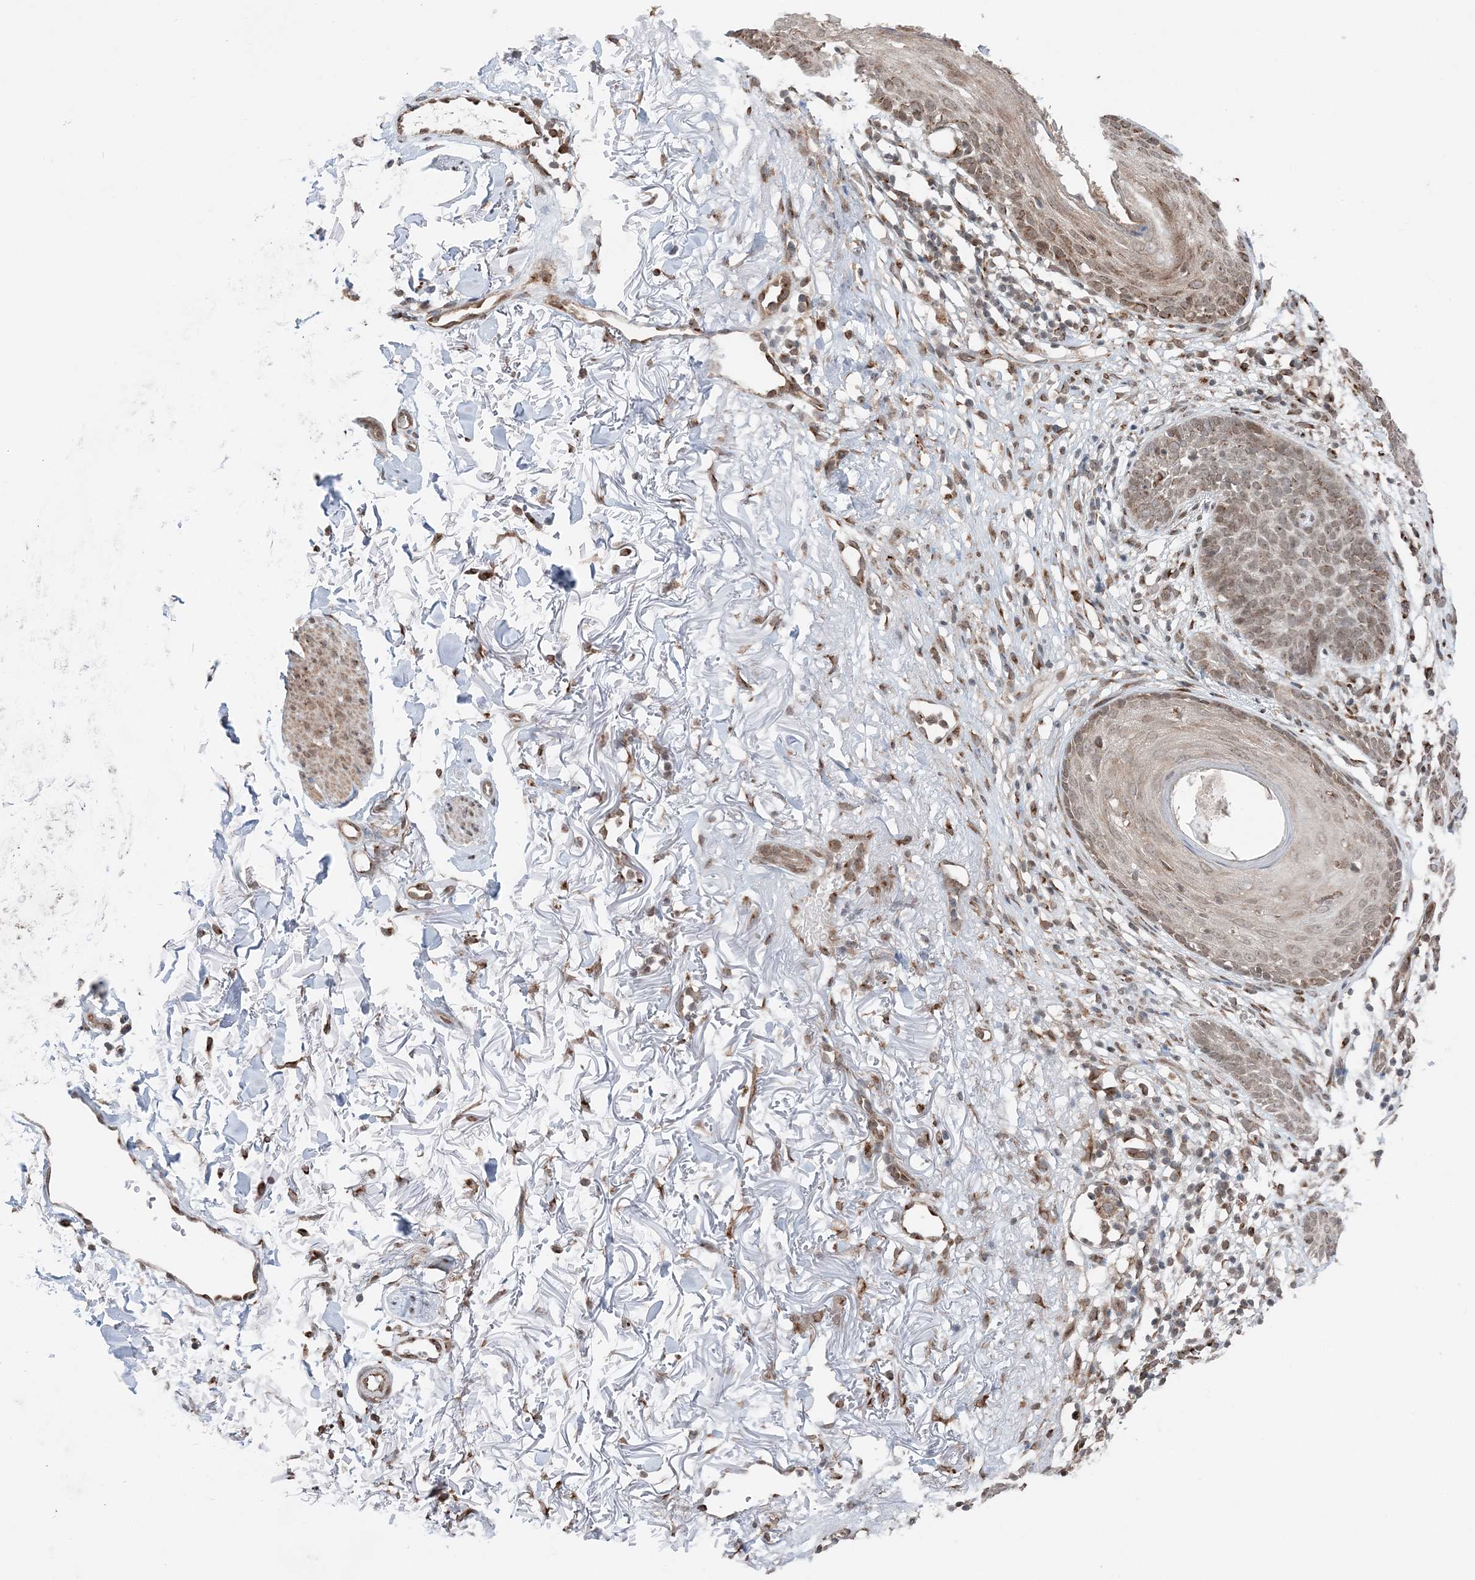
{"staining": {"intensity": "weak", "quantity": ">75%", "location": "nuclear"}, "tissue": "skin cancer", "cell_type": "Tumor cells", "image_type": "cancer", "snomed": [{"axis": "morphology", "description": "Normal tissue, NOS"}, {"axis": "morphology", "description": "Basal cell carcinoma"}, {"axis": "topography", "description": "Skin"}], "caption": "Weak nuclear expression for a protein is appreciated in approximately >75% of tumor cells of skin basal cell carcinoma using IHC.", "gene": "TMED10", "patient": {"sex": "female", "age": 70}}